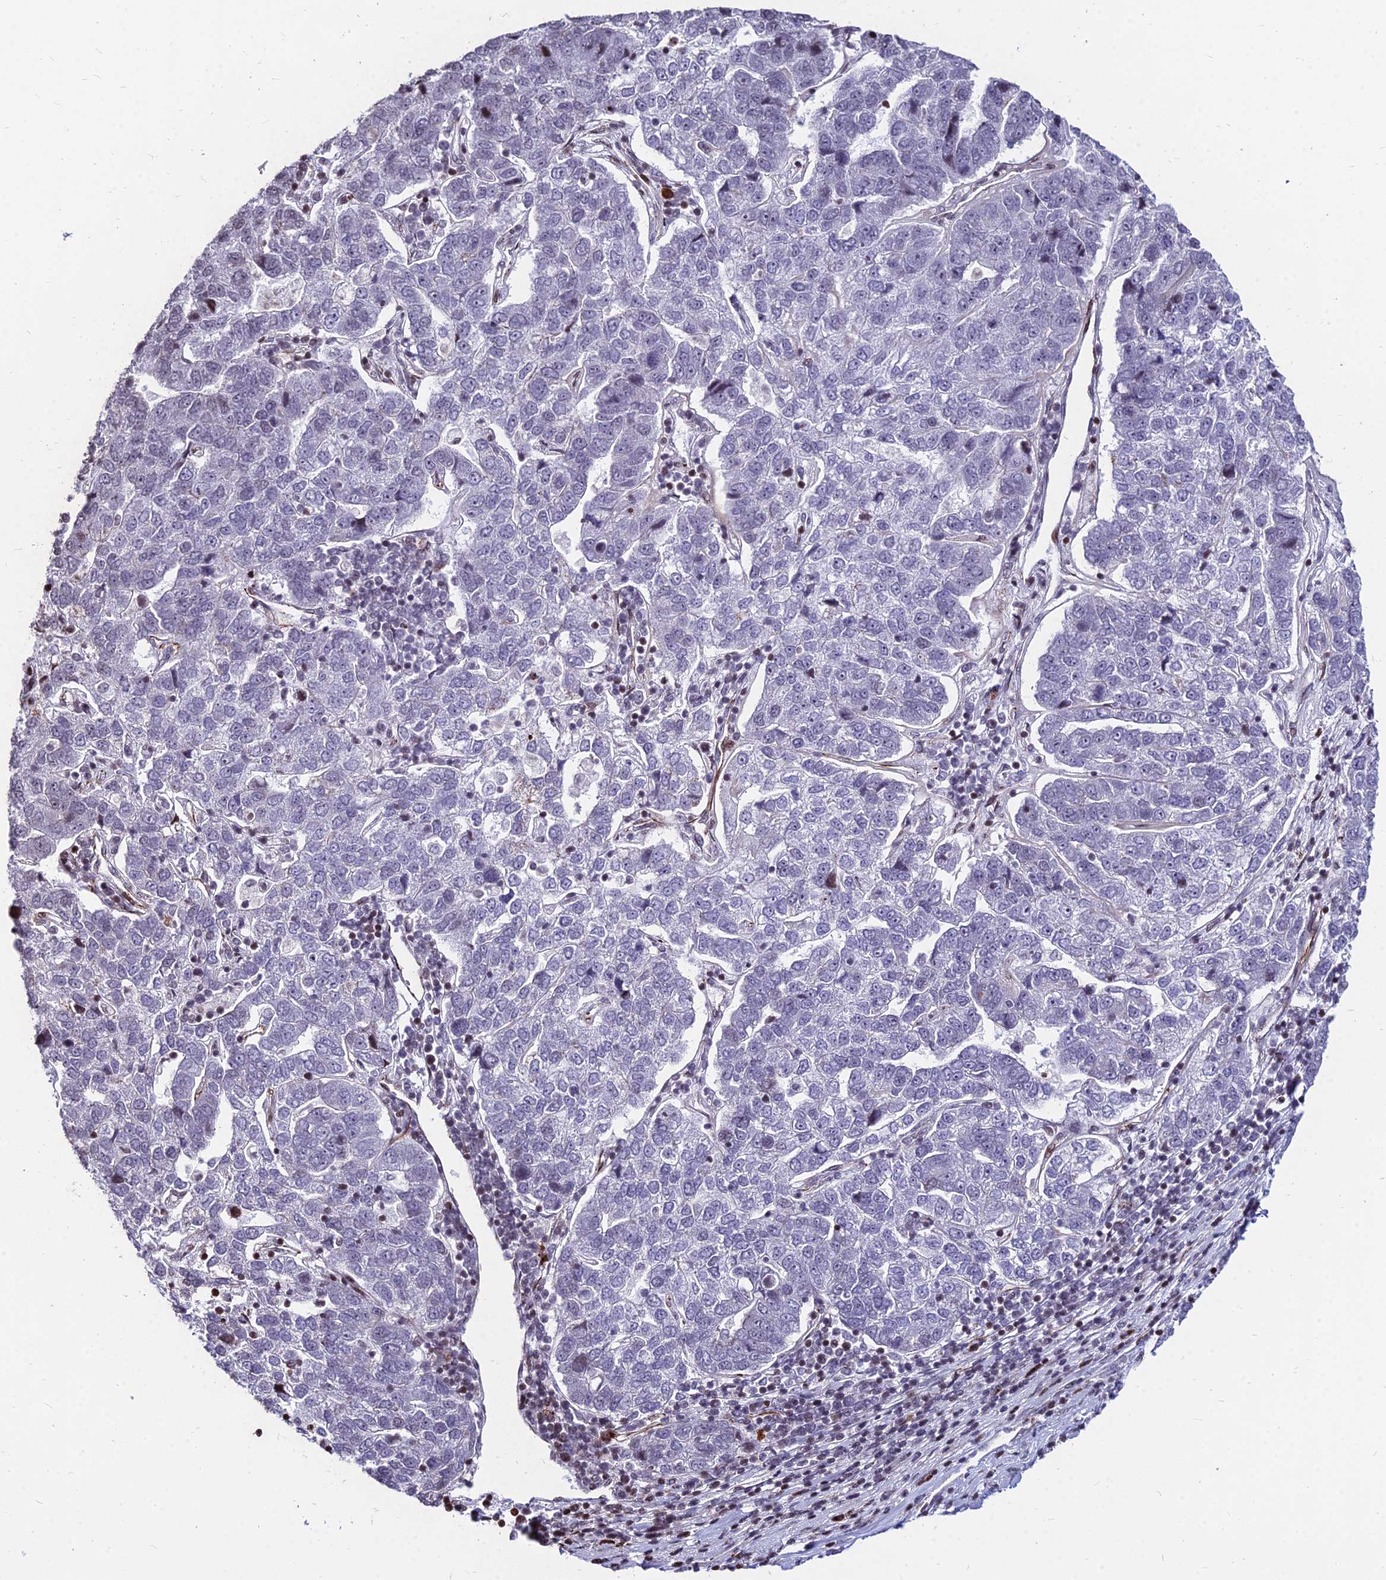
{"staining": {"intensity": "negative", "quantity": "none", "location": "none"}, "tissue": "pancreatic cancer", "cell_type": "Tumor cells", "image_type": "cancer", "snomed": [{"axis": "morphology", "description": "Adenocarcinoma, NOS"}, {"axis": "topography", "description": "Pancreas"}], "caption": "DAB (3,3'-diaminobenzidine) immunohistochemical staining of human adenocarcinoma (pancreatic) demonstrates no significant expression in tumor cells.", "gene": "NYAP2", "patient": {"sex": "female", "age": 61}}